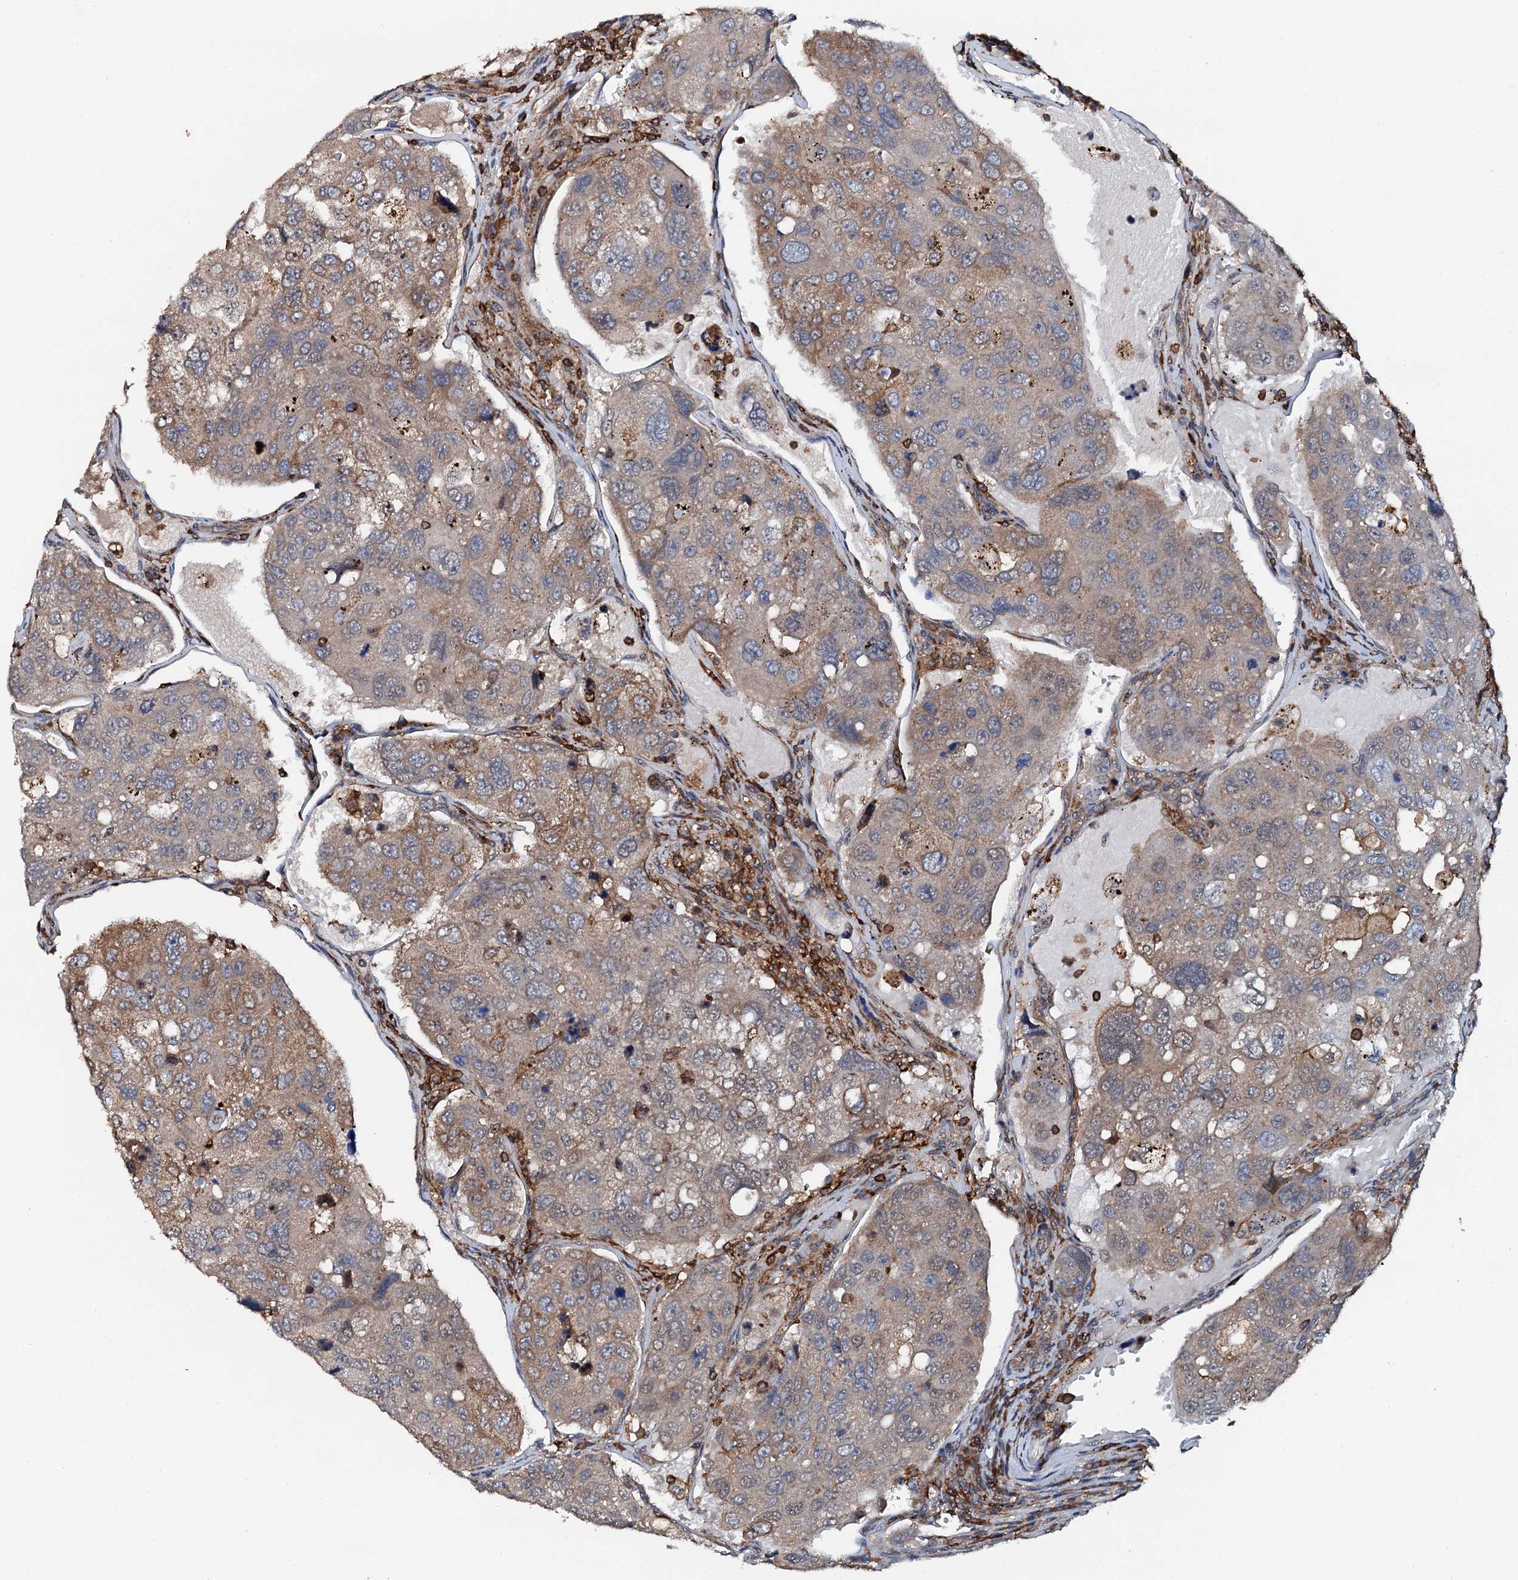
{"staining": {"intensity": "moderate", "quantity": "25%-75%", "location": "cytoplasmic/membranous"}, "tissue": "urothelial cancer", "cell_type": "Tumor cells", "image_type": "cancer", "snomed": [{"axis": "morphology", "description": "Urothelial carcinoma, High grade"}, {"axis": "topography", "description": "Lymph node"}, {"axis": "topography", "description": "Urinary bladder"}], "caption": "Immunohistochemistry of human high-grade urothelial carcinoma displays medium levels of moderate cytoplasmic/membranous positivity in approximately 25%-75% of tumor cells. (Stains: DAB (3,3'-diaminobenzidine) in brown, nuclei in blue, Microscopy: brightfield microscopy at high magnification).", "gene": "EDC4", "patient": {"sex": "male", "age": 51}}